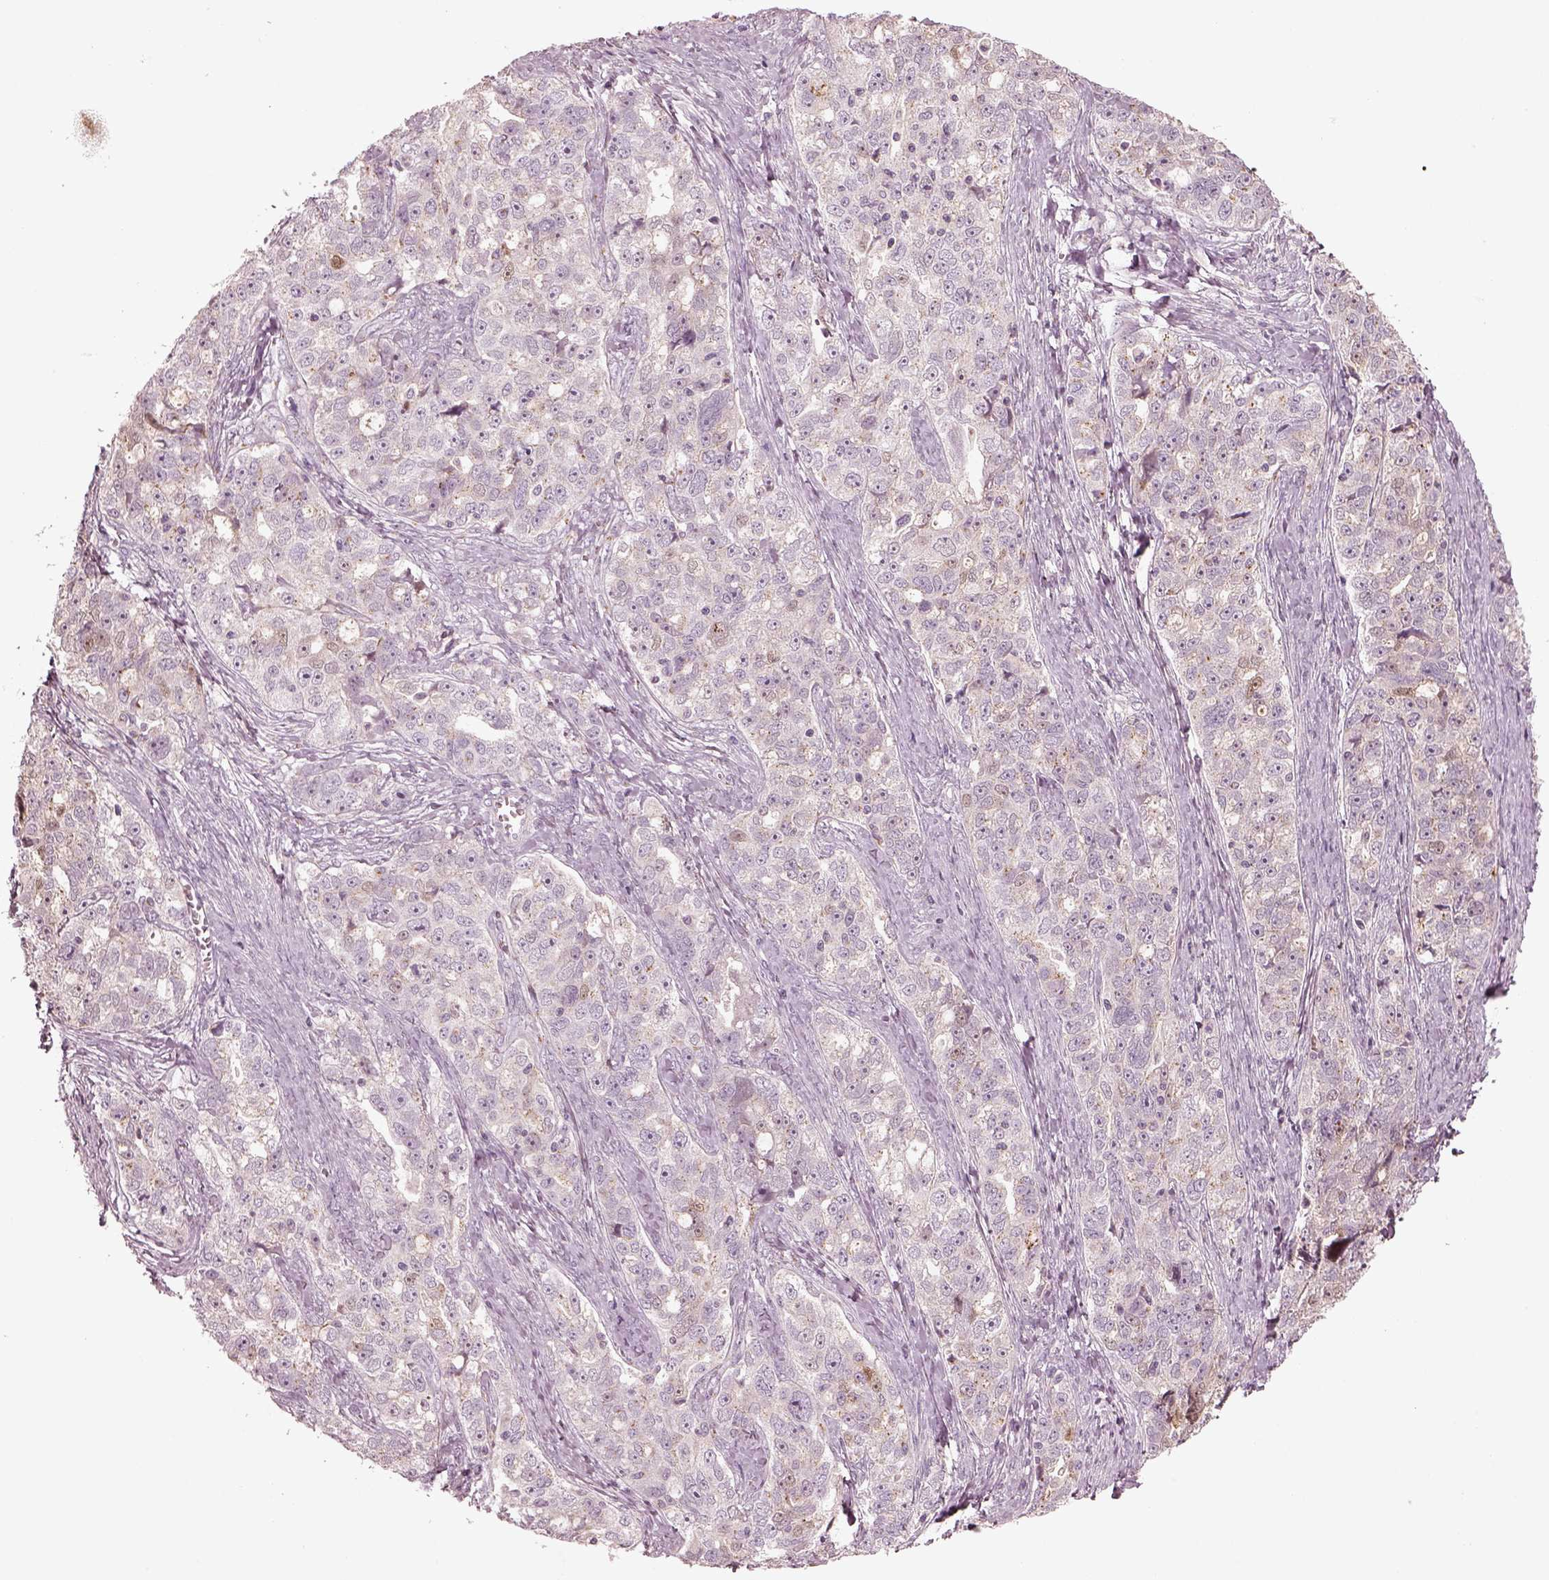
{"staining": {"intensity": "weak", "quantity": "<25%", "location": "cytoplasmic/membranous,nuclear"}, "tissue": "ovarian cancer", "cell_type": "Tumor cells", "image_type": "cancer", "snomed": [{"axis": "morphology", "description": "Cystadenocarcinoma, serous, NOS"}, {"axis": "topography", "description": "Ovary"}], "caption": "Ovarian serous cystadenocarcinoma stained for a protein using immunohistochemistry (IHC) shows no positivity tumor cells.", "gene": "SDCBP2", "patient": {"sex": "female", "age": 51}}